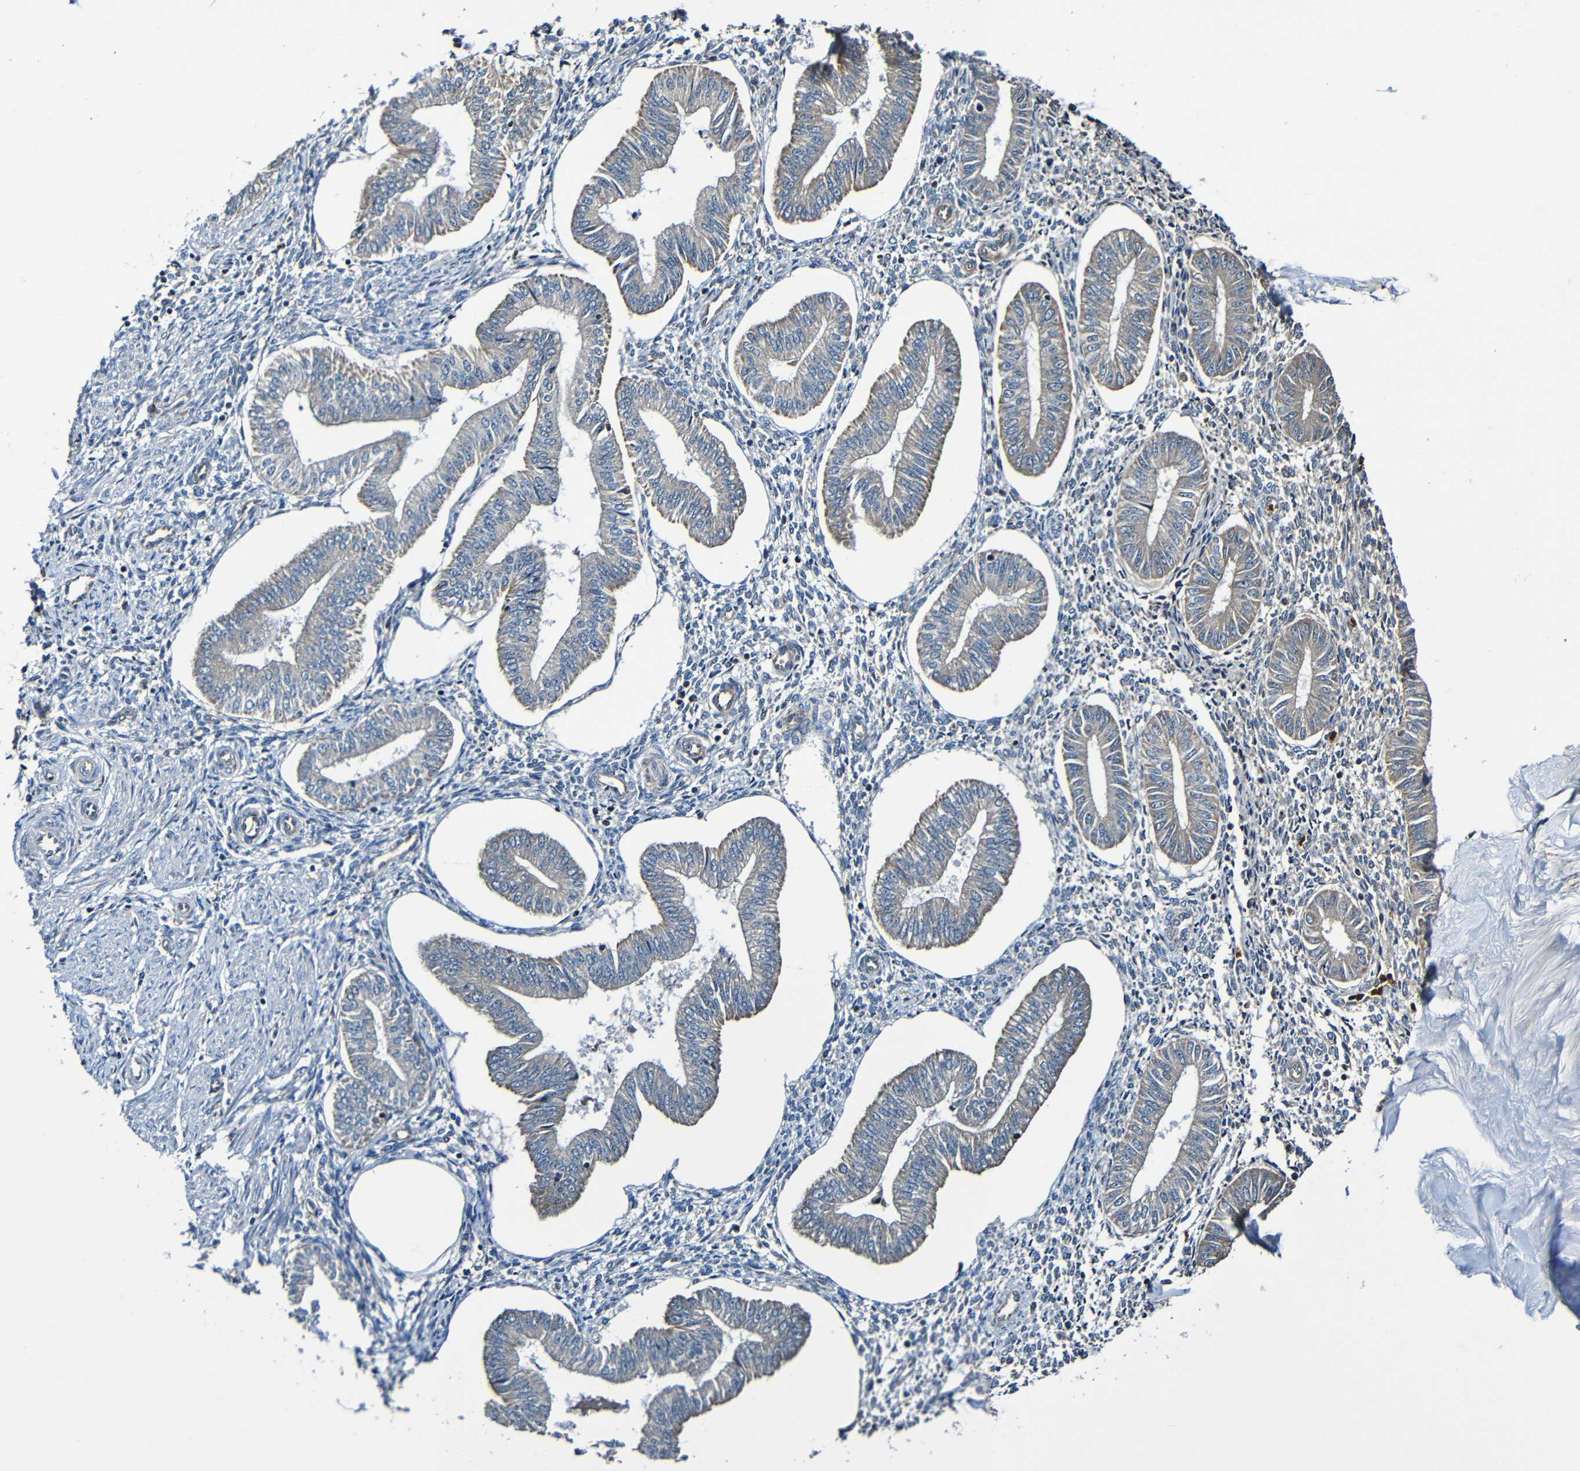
{"staining": {"intensity": "weak", "quantity": "25%-75%", "location": "cytoplasmic/membranous"}, "tissue": "endometrium", "cell_type": "Cells in endometrial stroma", "image_type": "normal", "snomed": [{"axis": "morphology", "description": "Normal tissue, NOS"}, {"axis": "topography", "description": "Endometrium"}], "caption": "Immunohistochemistry (IHC) micrograph of normal human endometrium stained for a protein (brown), which demonstrates low levels of weak cytoplasmic/membranous expression in approximately 25%-75% of cells in endometrial stroma.", "gene": "ADAM15", "patient": {"sex": "female", "age": 50}}